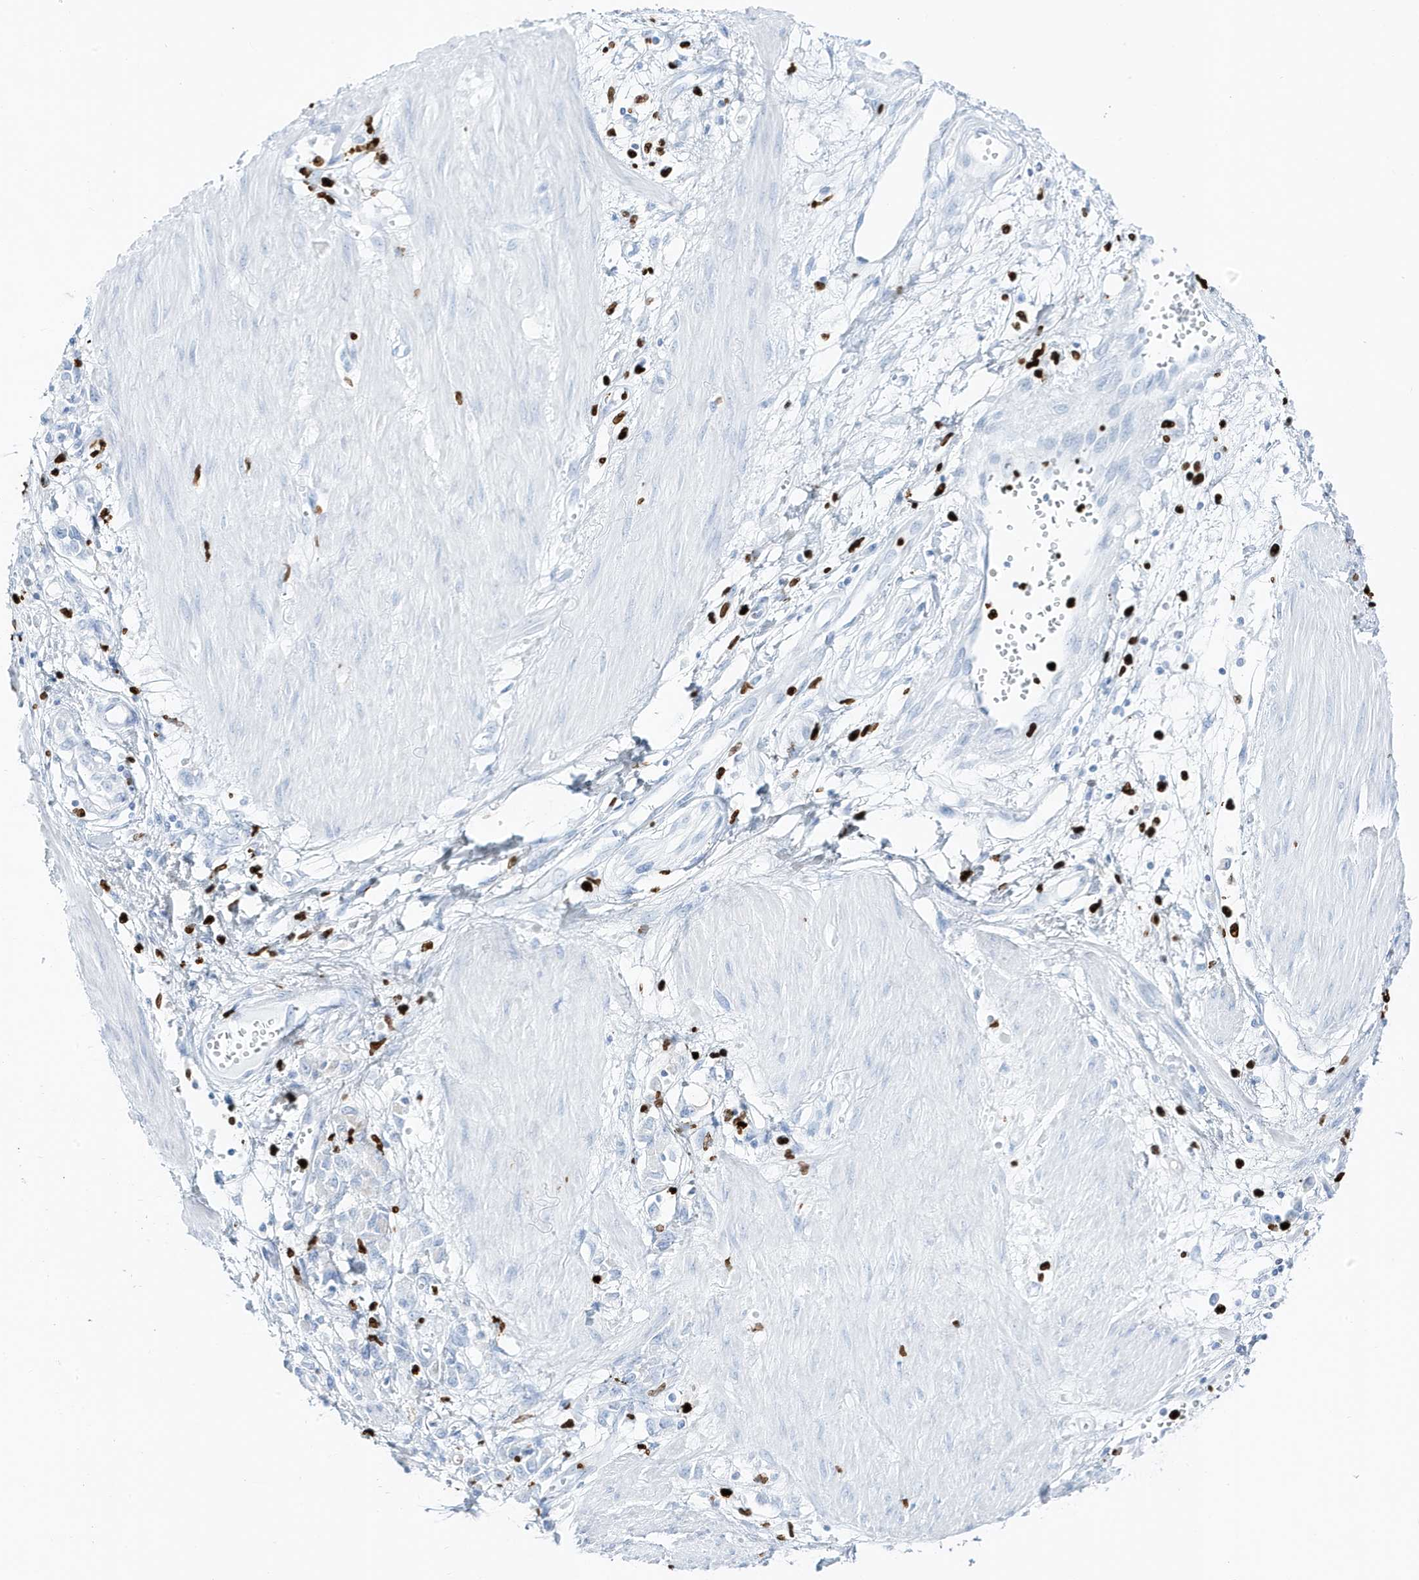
{"staining": {"intensity": "negative", "quantity": "none", "location": "none"}, "tissue": "stomach cancer", "cell_type": "Tumor cells", "image_type": "cancer", "snomed": [{"axis": "morphology", "description": "Adenocarcinoma, NOS"}, {"axis": "topography", "description": "Stomach"}], "caption": "High power microscopy micrograph of an immunohistochemistry (IHC) micrograph of stomach cancer (adenocarcinoma), revealing no significant positivity in tumor cells.", "gene": "MNDA", "patient": {"sex": "female", "age": 76}}